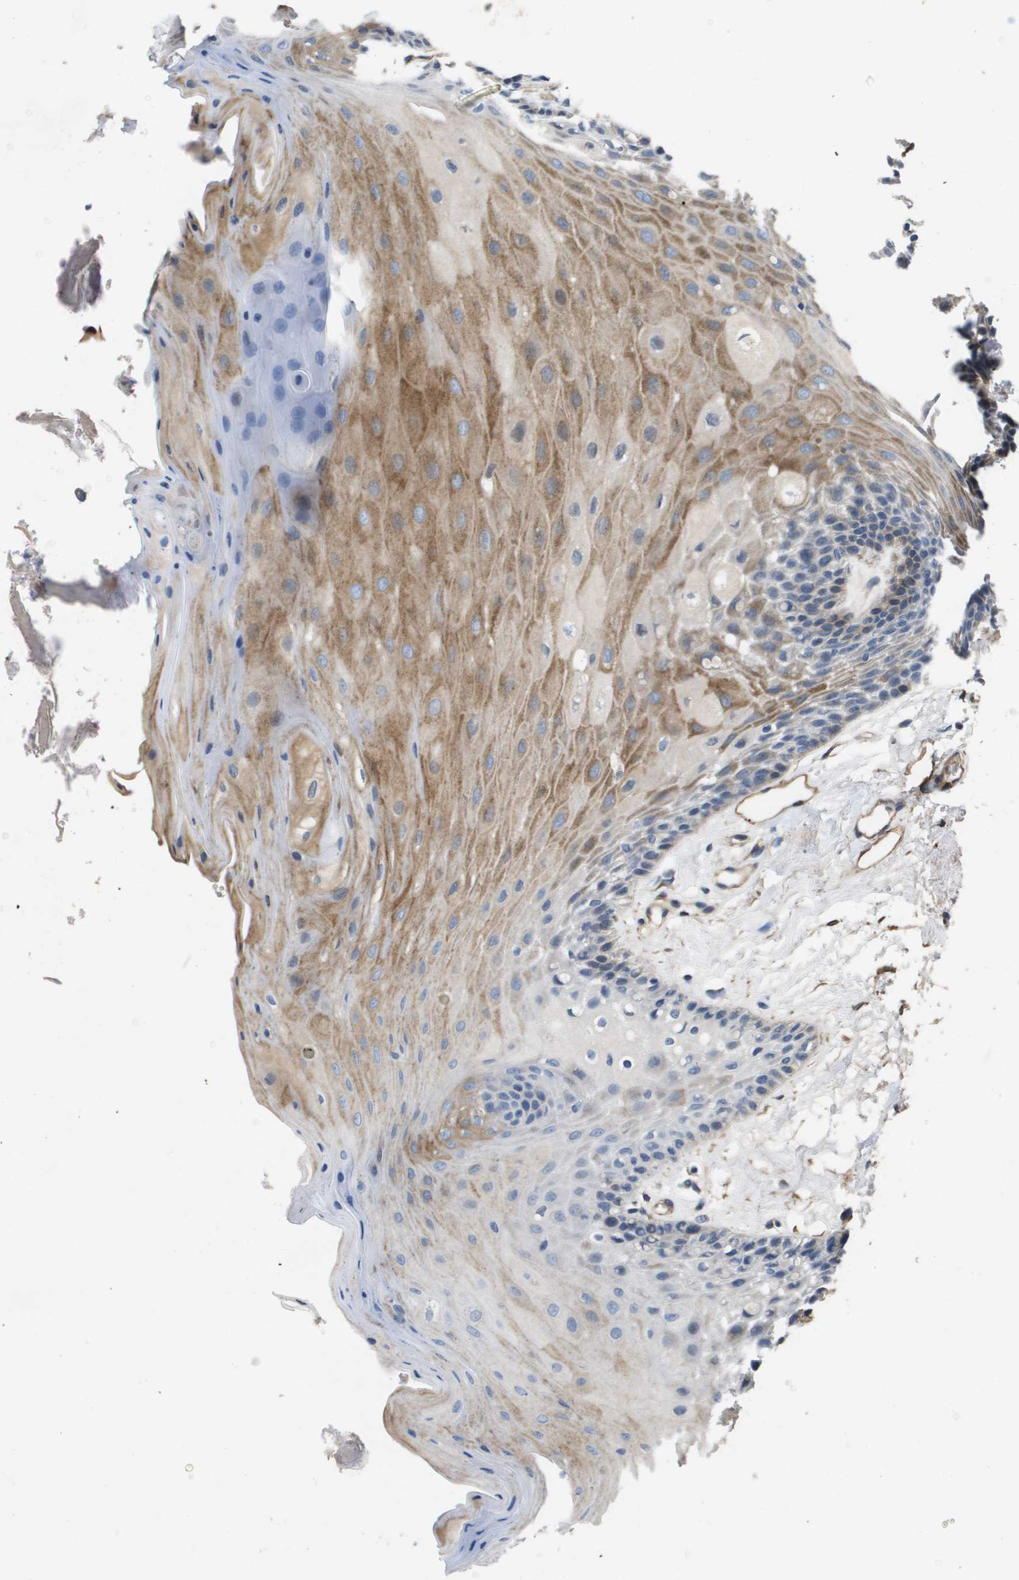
{"staining": {"intensity": "moderate", "quantity": "25%-75%", "location": "cytoplasmic/membranous"}, "tissue": "oral mucosa", "cell_type": "Squamous epithelial cells", "image_type": "normal", "snomed": [{"axis": "morphology", "description": "Normal tissue, NOS"}, {"axis": "morphology", "description": "Squamous cell carcinoma, NOS"}, {"axis": "topography", "description": "Oral tissue"}, {"axis": "topography", "description": "Head-Neck"}], "caption": "Moderate cytoplasmic/membranous staining is present in about 25%-75% of squamous epithelial cells in normal oral mucosa. The staining was performed using DAB to visualize the protein expression in brown, while the nuclei were stained in blue with hematoxylin (Magnification: 20x).", "gene": "ENTPD2", "patient": {"sex": "male", "age": 71}}